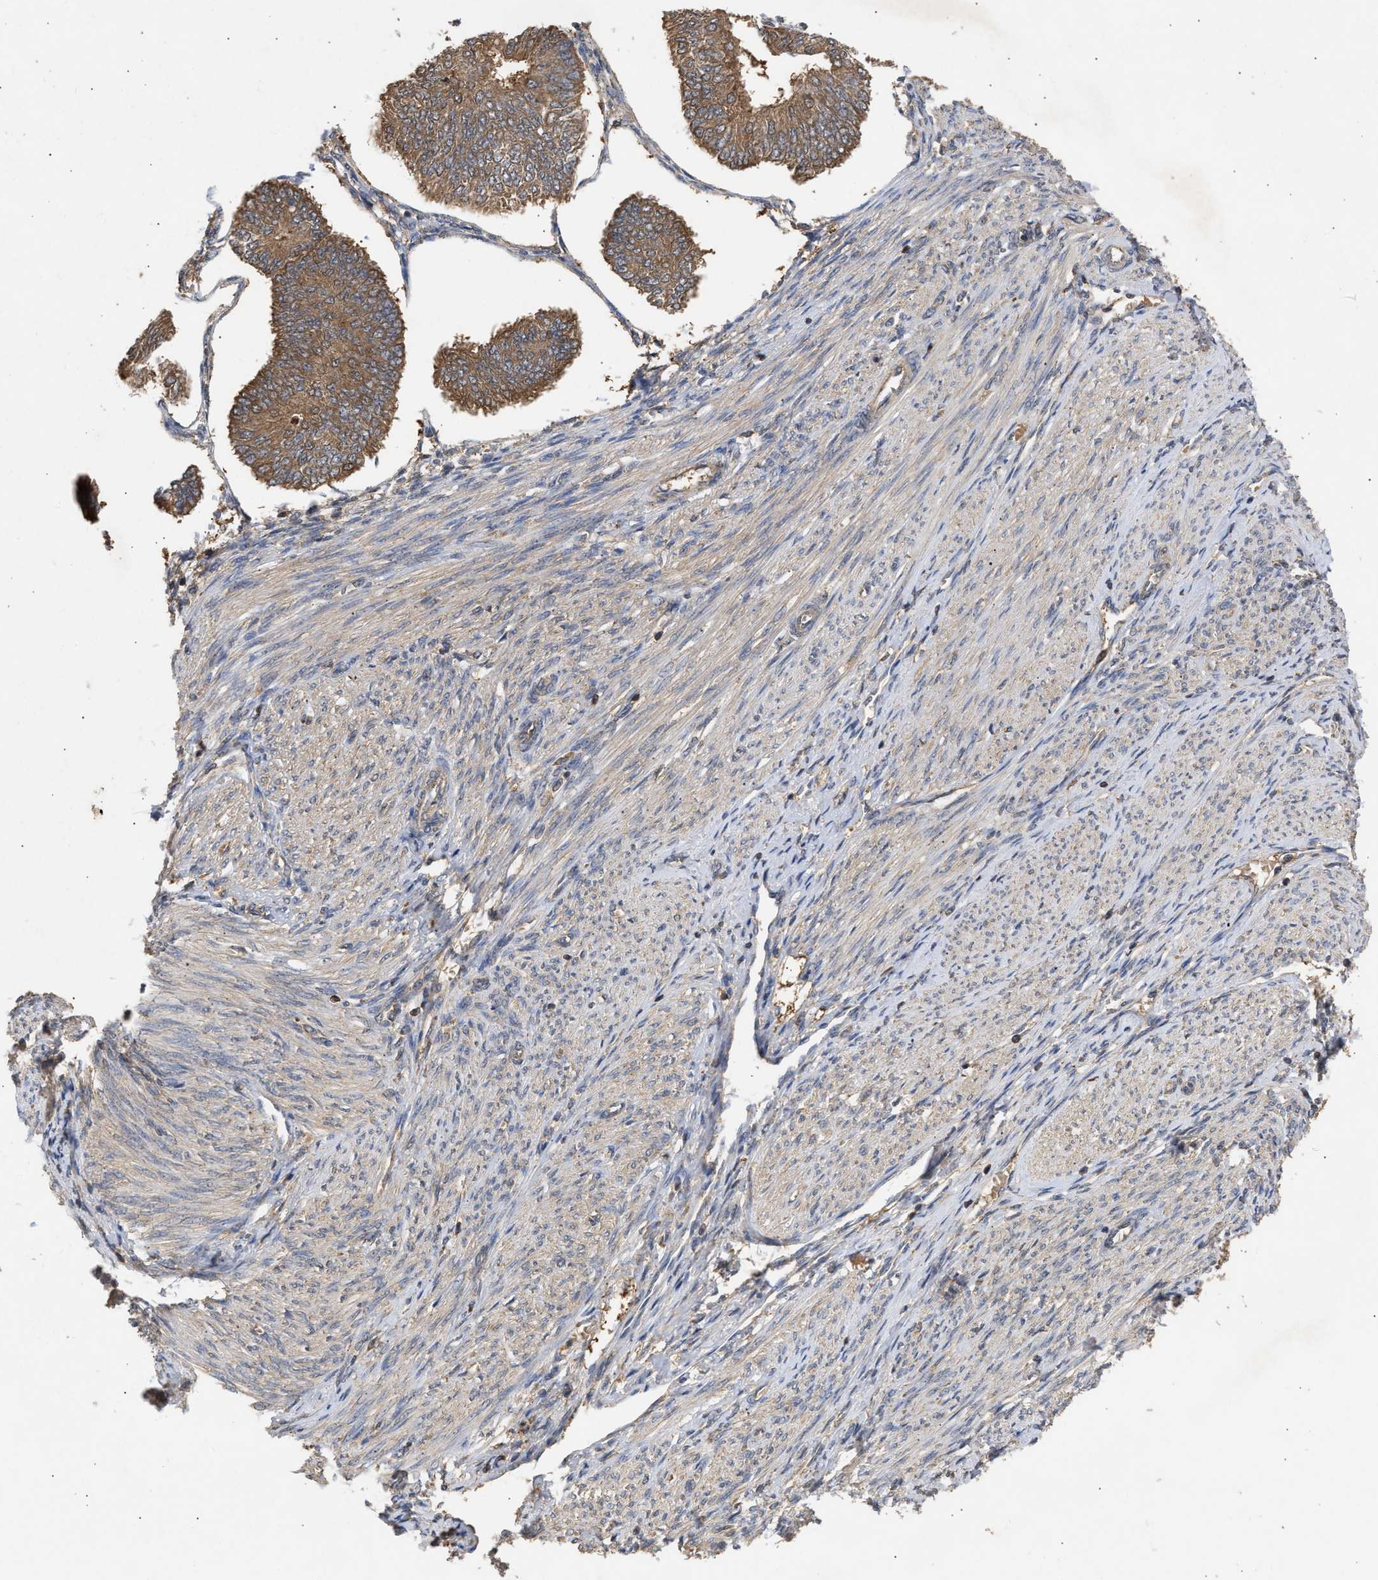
{"staining": {"intensity": "moderate", "quantity": ">75%", "location": "cytoplasmic/membranous"}, "tissue": "endometrial cancer", "cell_type": "Tumor cells", "image_type": "cancer", "snomed": [{"axis": "morphology", "description": "Adenocarcinoma, NOS"}, {"axis": "topography", "description": "Endometrium"}], "caption": "An image of human adenocarcinoma (endometrial) stained for a protein exhibits moderate cytoplasmic/membranous brown staining in tumor cells. The staining is performed using DAB (3,3'-diaminobenzidine) brown chromogen to label protein expression. The nuclei are counter-stained blue using hematoxylin.", "gene": "FITM1", "patient": {"sex": "female", "age": 58}}